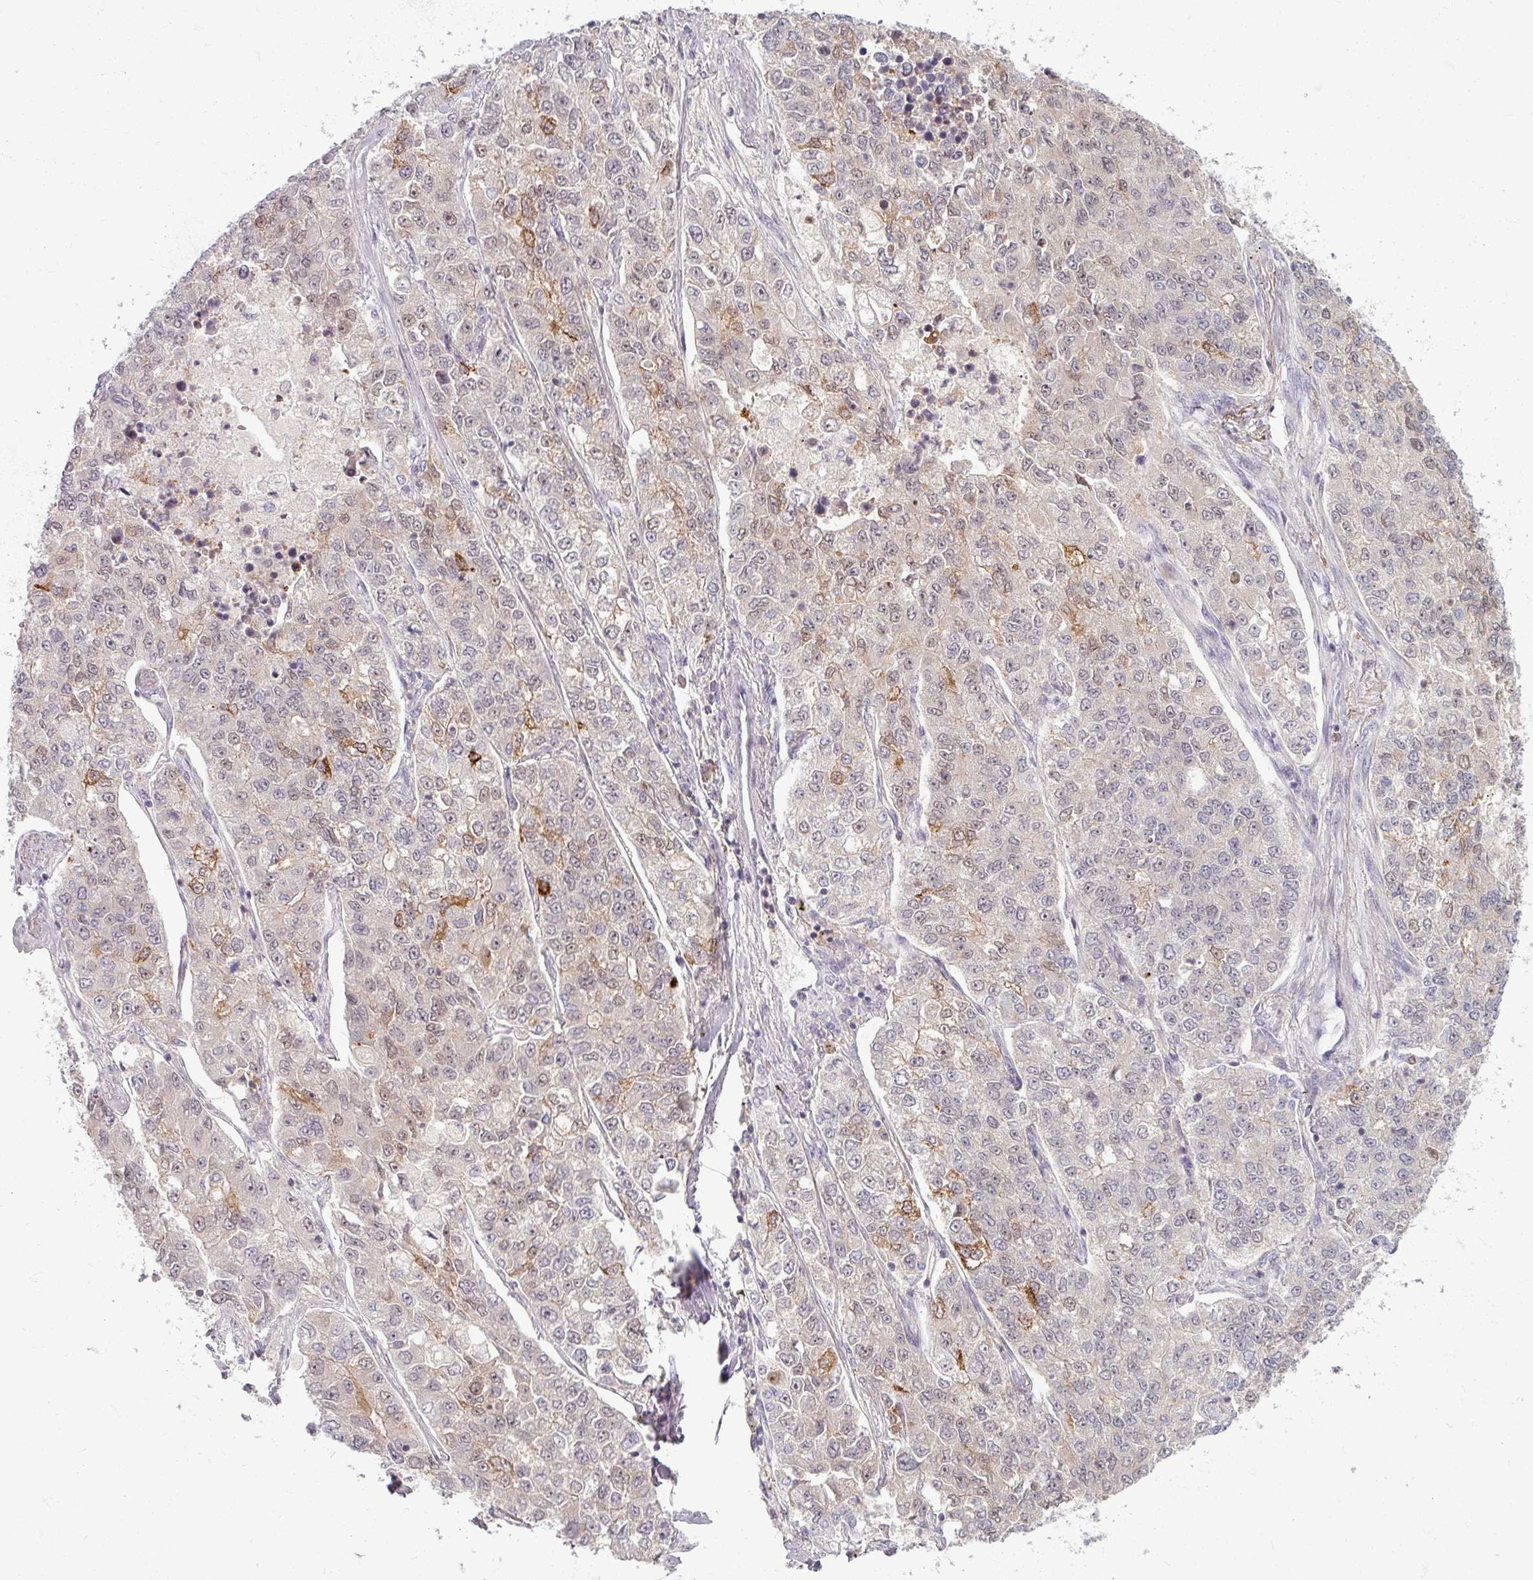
{"staining": {"intensity": "moderate", "quantity": "<25%", "location": "cytoplasmic/membranous"}, "tissue": "lung cancer", "cell_type": "Tumor cells", "image_type": "cancer", "snomed": [{"axis": "morphology", "description": "Adenocarcinoma, NOS"}, {"axis": "topography", "description": "Lung"}], "caption": "Lung cancer (adenocarcinoma) tissue reveals moderate cytoplasmic/membranous staining in about <25% of tumor cells, visualized by immunohistochemistry. Using DAB (3,3'-diaminobenzidine) (brown) and hematoxylin (blue) stains, captured at high magnification using brightfield microscopy.", "gene": "TTLL7", "patient": {"sex": "male", "age": 49}}